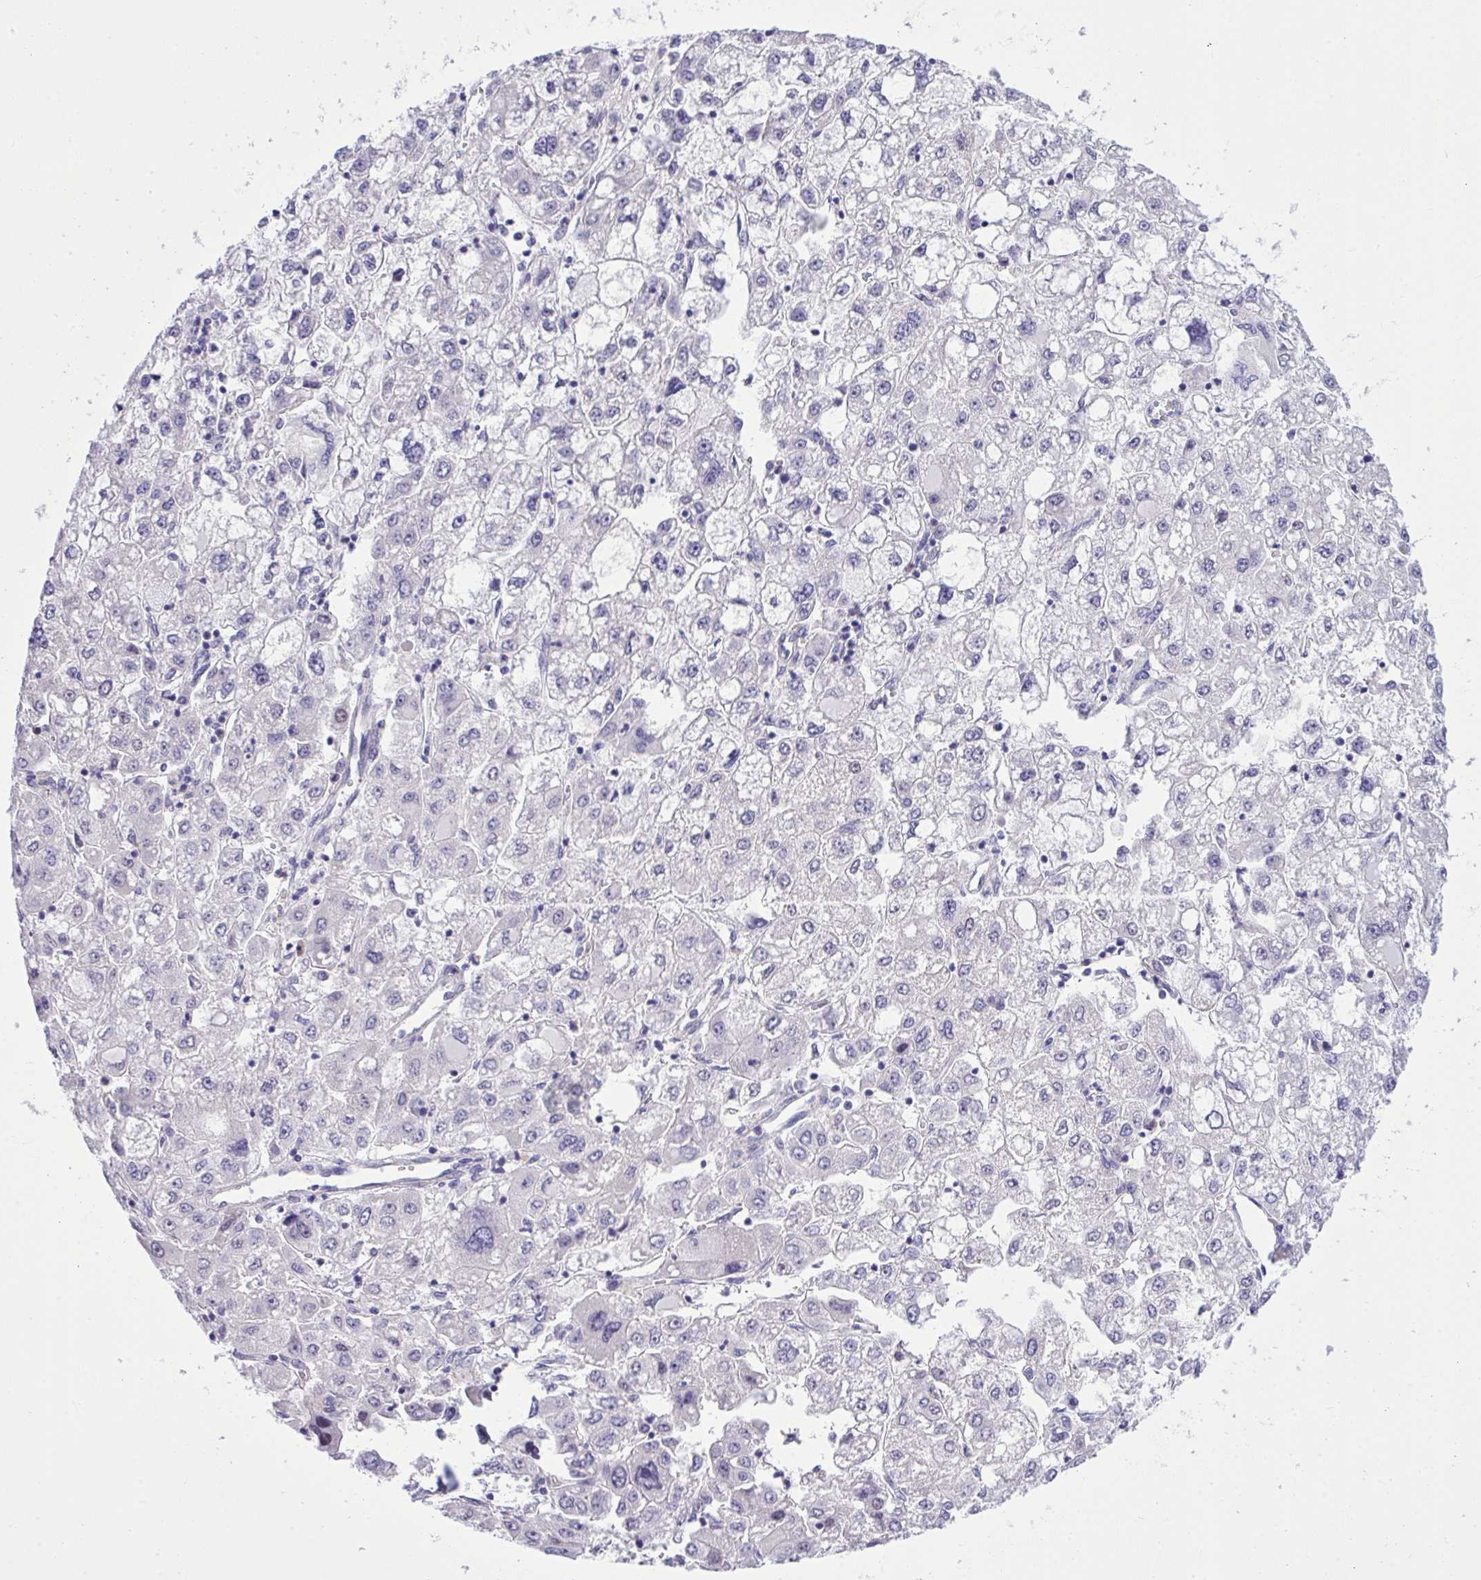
{"staining": {"intensity": "negative", "quantity": "none", "location": "none"}, "tissue": "liver cancer", "cell_type": "Tumor cells", "image_type": "cancer", "snomed": [{"axis": "morphology", "description": "Carcinoma, Hepatocellular, NOS"}, {"axis": "topography", "description": "Liver"}], "caption": "Immunohistochemical staining of hepatocellular carcinoma (liver) displays no significant staining in tumor cells.", "gene": "WDR97", "patient": {"sex": "male", "age": 40}}